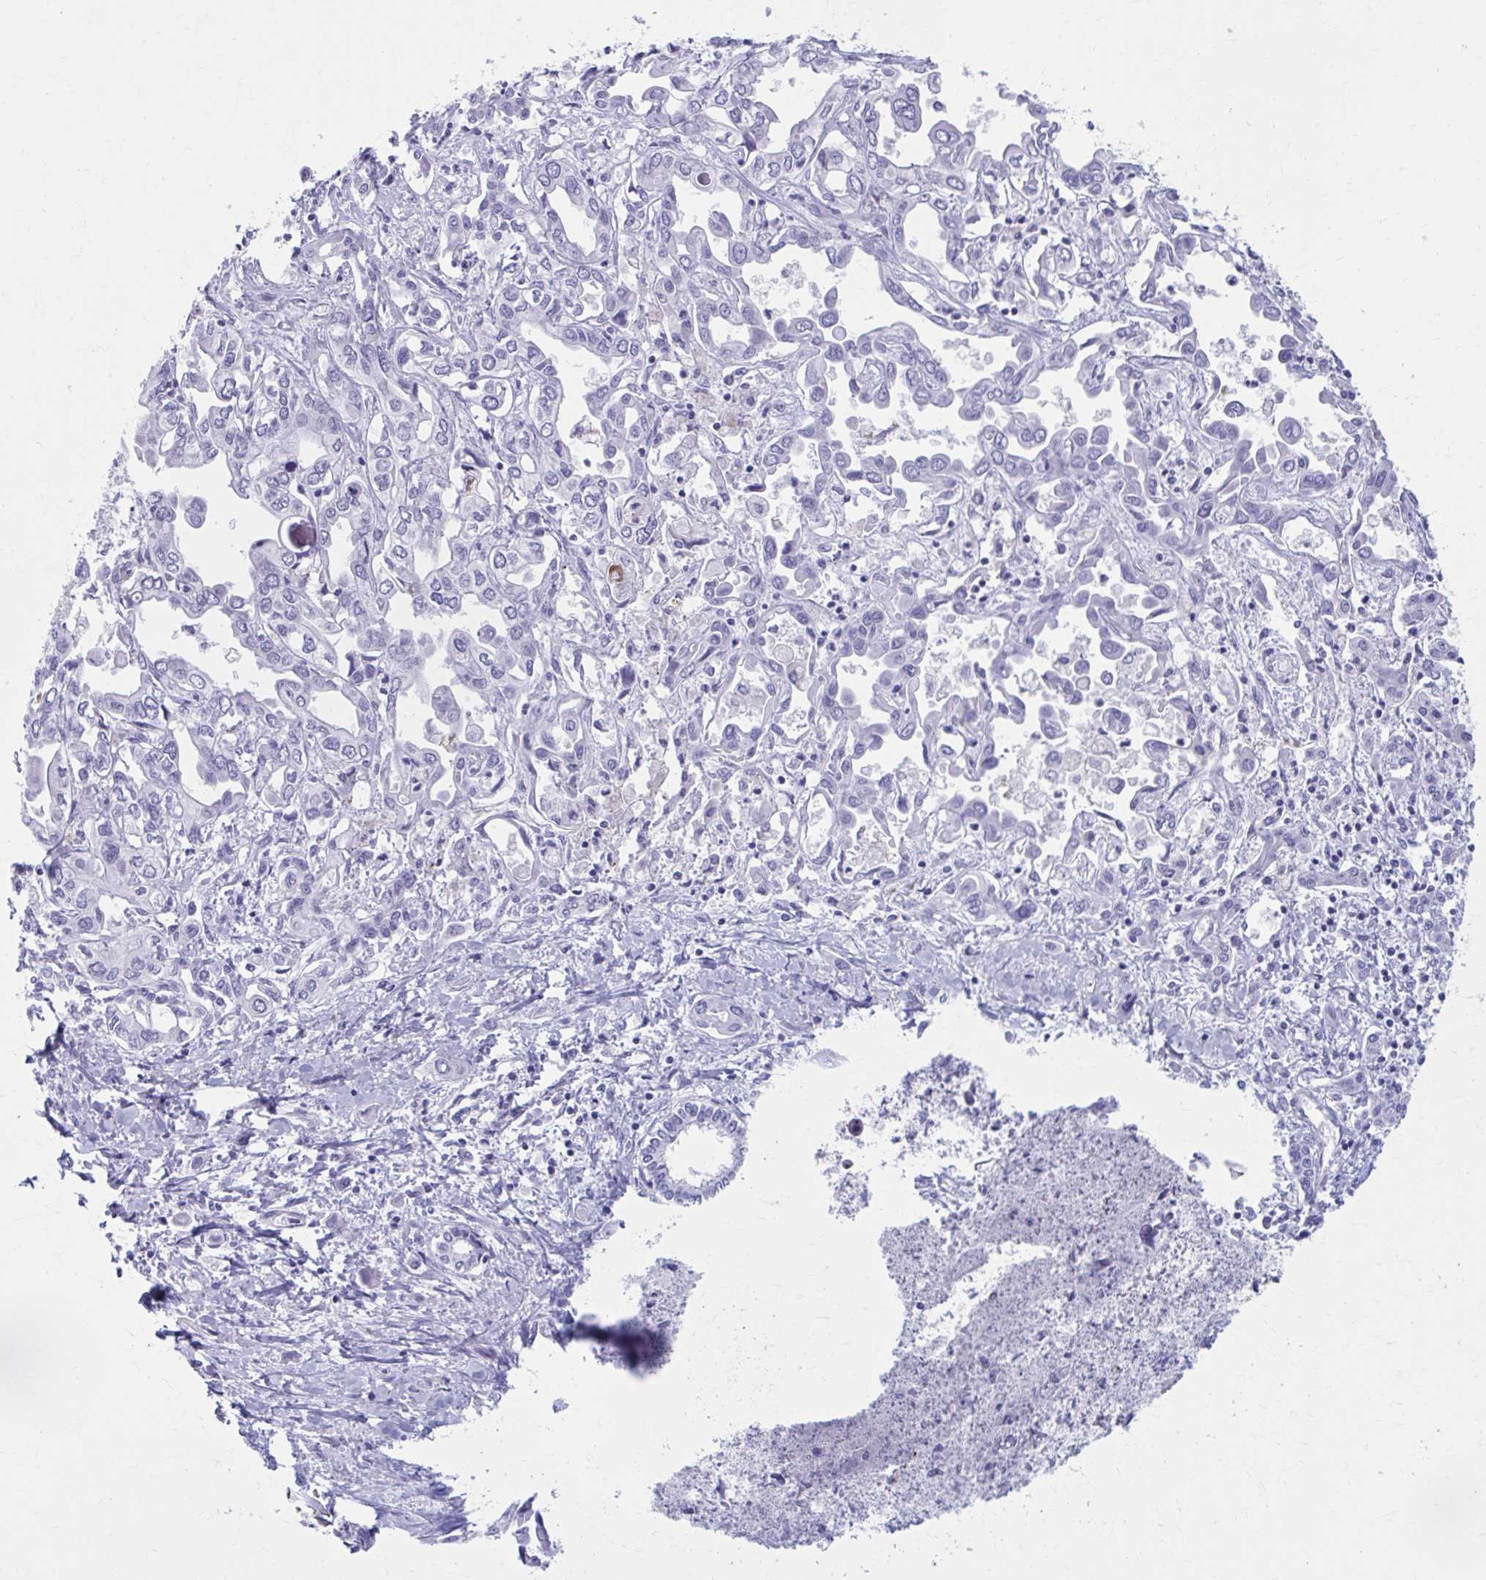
{"staining": {"intensity": "negative", "quantity": "none", "location": "none"}, "tissue": "liver cancer", "cell_type": "Tumor cells", "image_type": "cancer", "snomed": [{"axis": "morphology", "description": "Cholangiocarcinoma"}, {"axis": "topography", "description": "Liver"}], "caption": "An image of human liver cancer (cholangiocarcinoma) is negative for staining in tumor cells.", "gene": "KCNE2", "patient": {"sex": "female", "age": 64}}